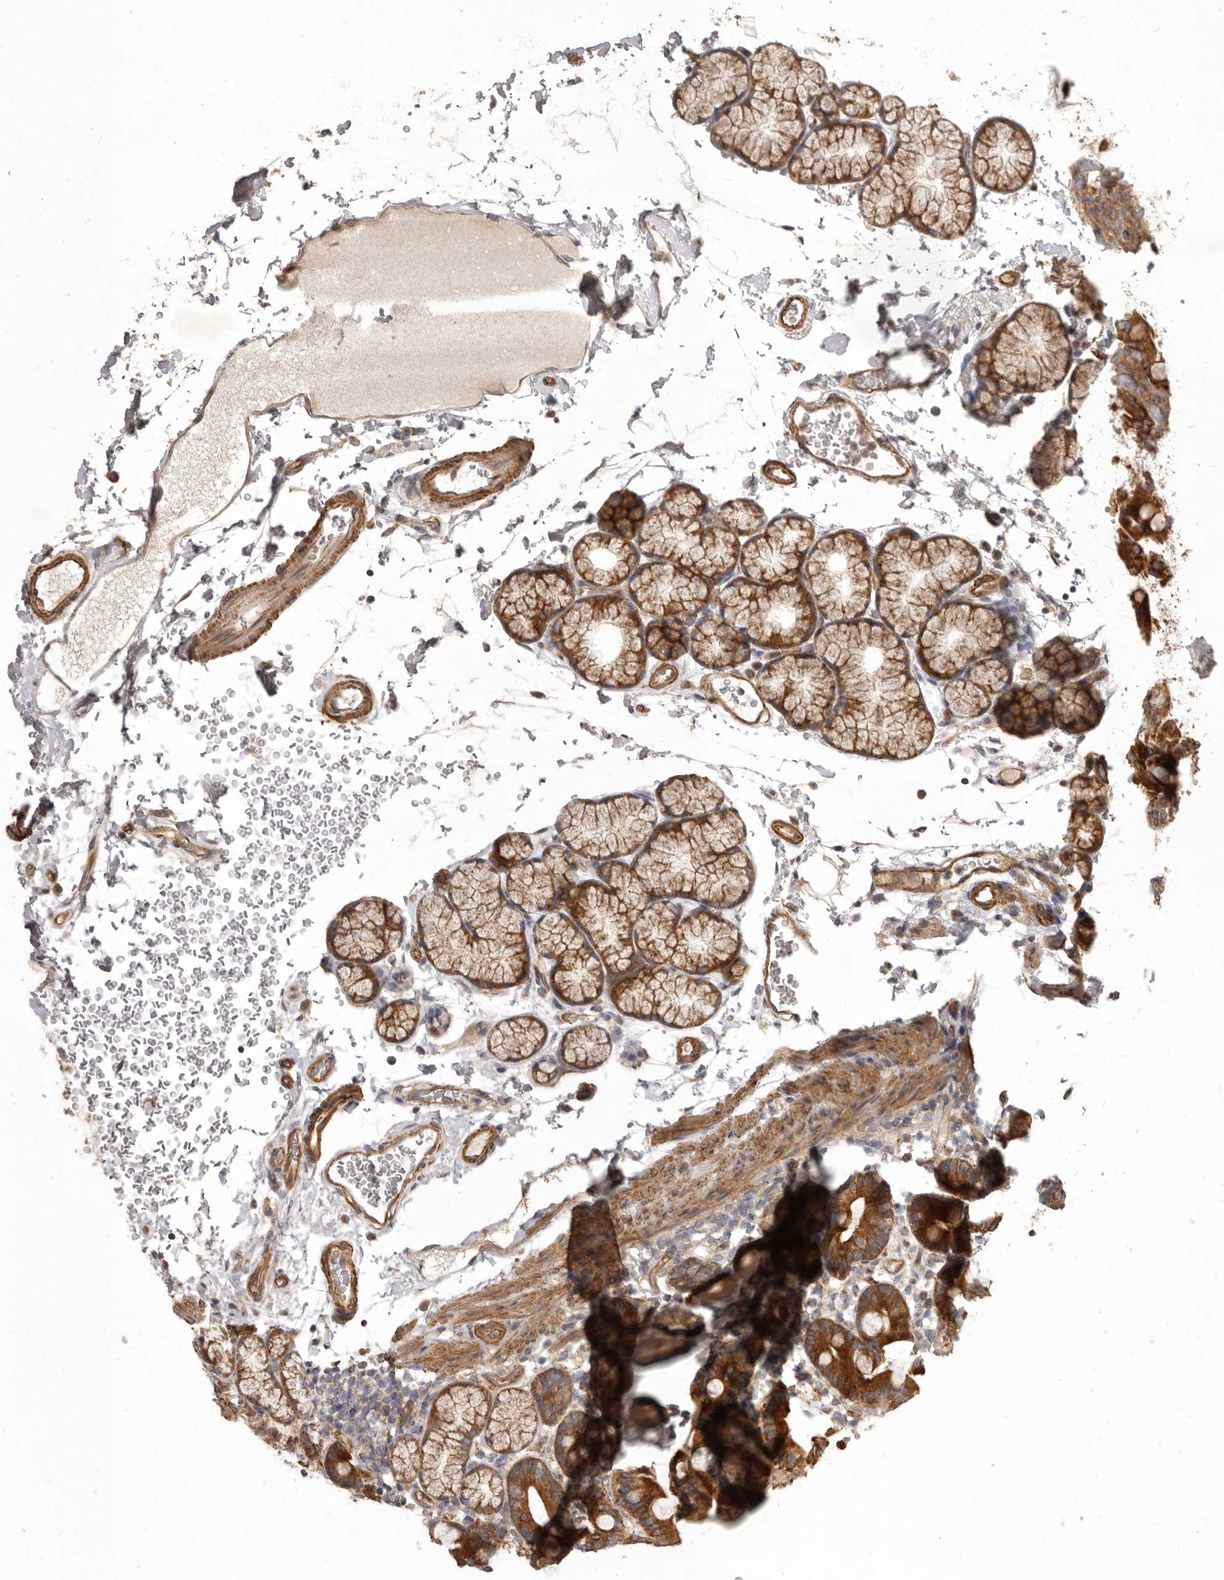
{"staining": {"intensity": "strong", "quantity": ">75%", "location": "cytoplasmic/membranous"}, "tissue": "duodenum", "cell_type": "Glandular cells", "image_type": "normal", "snomed": [{"axis": "morphology", "description": "Normal tissue, NOS"}, {"axis": "topography", "description": "Duodenum"}], "caption": "A brown stain shows strong cytoplasmic/membranous positivity of a protein in glandular cells of benign human duodenum.", "gene": "VPS45", "patient": {"sex": "male", "age": 54}}